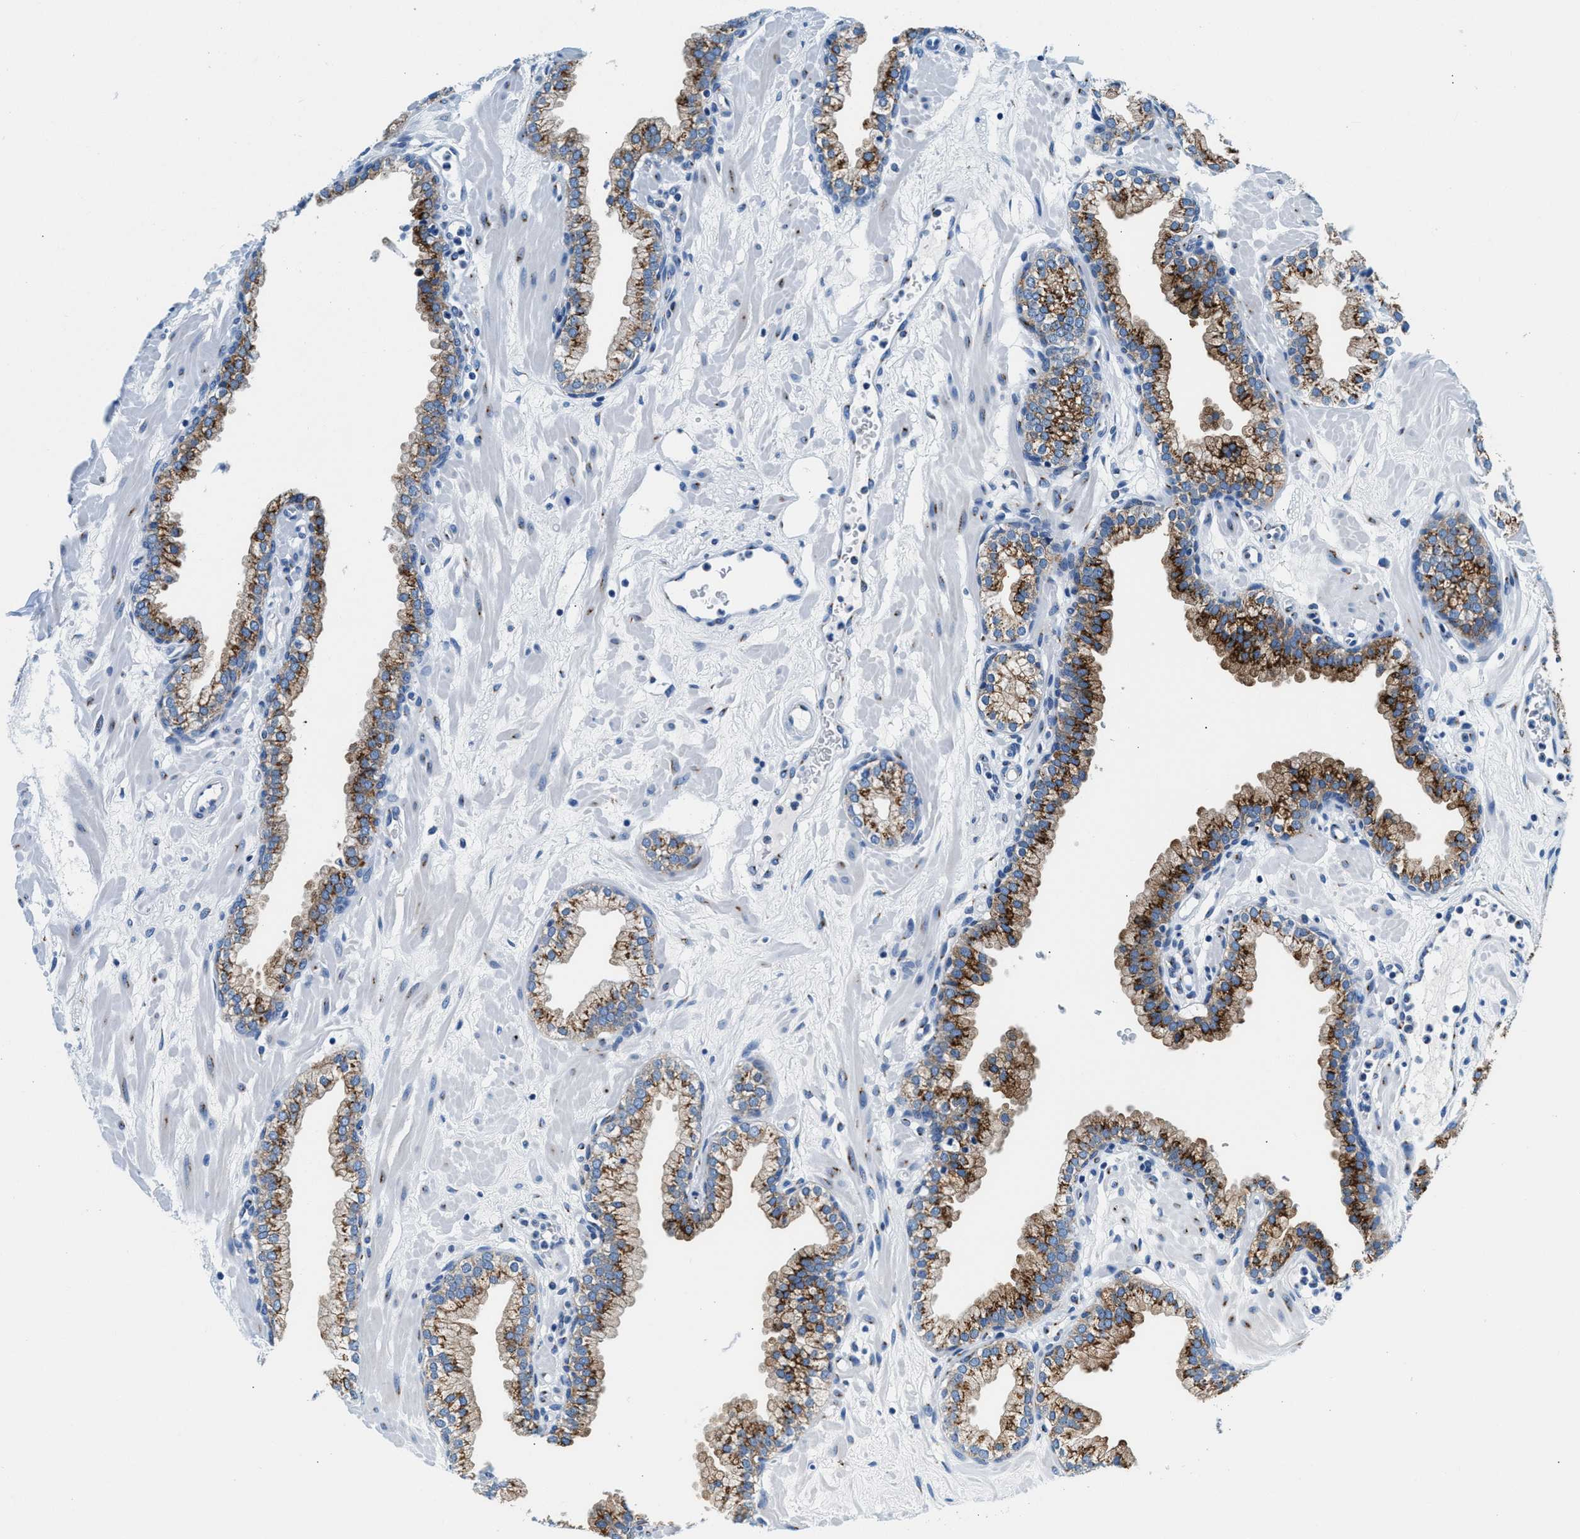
{"staining": {"intensity": "moderate", "quantity": "25%-75%", "location": "cytoplasmic/membranous"}, "tissue": "prostate", "cell_type": "Glandular cells", "image_type": "normal", "snomed": [{"axis": "morphology", "description": "Normal tissue, NOS"}, {"axis": "morphology", "description": "Urothelial carcinoma, Low grade"}, {"axis": "topography", "description": "Urinary bladder"}, {"axis": "topography", "description": "Prostate"}], "caption": "Glandular cells show moderate cytoplasmic/membranous expression in approximately 25%-75% of cells in unremarkable prostate.", "gene": "VPS53", "patient": {"sex": "male", "age": 60}}